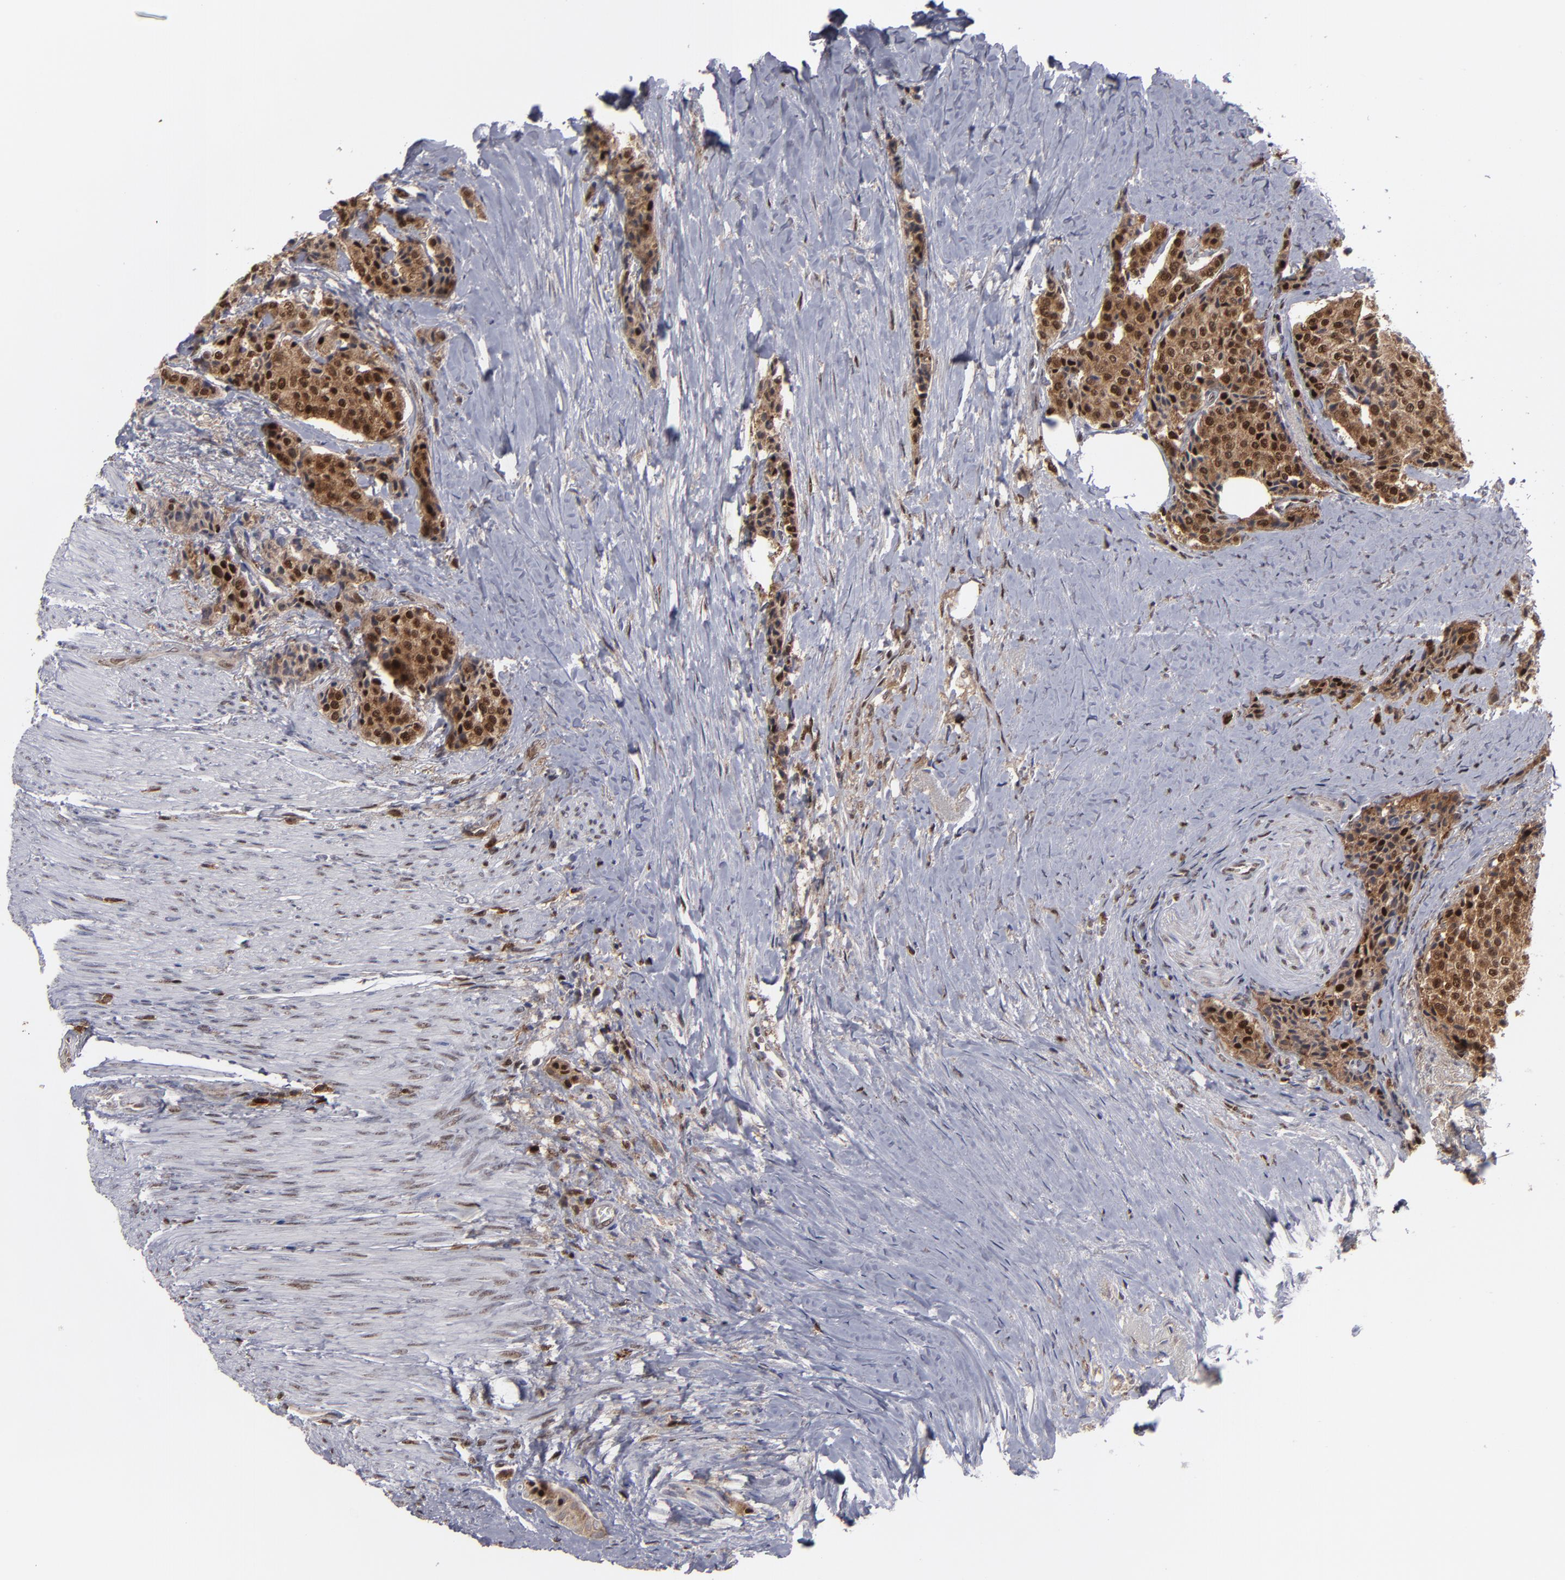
{"staining": {"intensity": "strong", "quantity": ">75%", "location": "cytoplasmic/membranous,nuclear"}, "tissue": "carcinoid", "cell_type": "Tumor cells", "image_type": "cancer", "snomed": [{"axis": "morphology", "description": "Carcinoid, malignant, NOS"}, {"axis": "topography", "description": "Colon"}], "caption": "A high amount of strong cytoplasmic/membranous and nuclear staining is identified in approximately >75% of tumor cells in carcinoid tissue.", "gene": "GSR", "patient": {"sex": "female", "age": 61}}